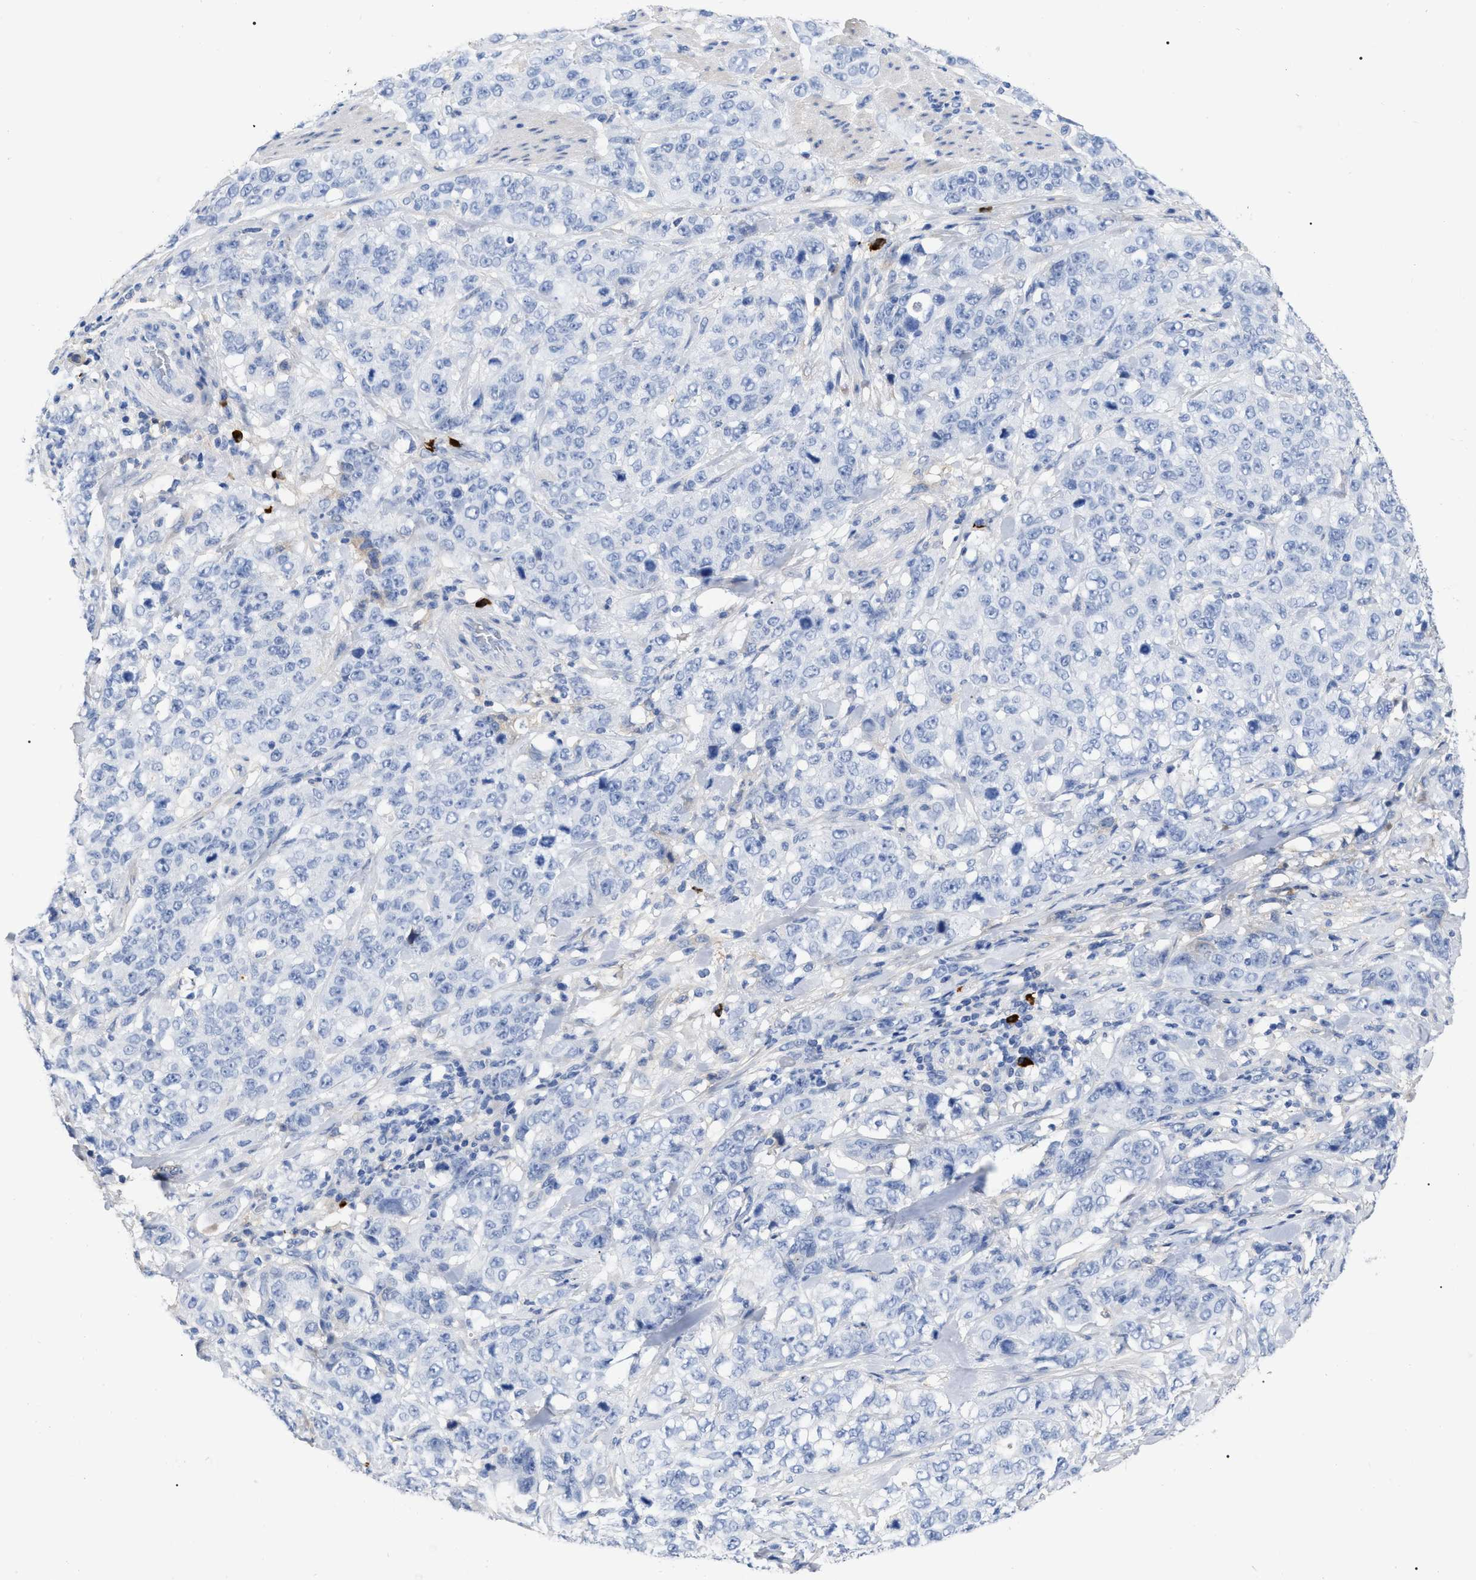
{"staining": {"intensity": "negative", "quantity": "none", "location": "none"}, "tissue": "stomach cancer", "cell_type": "Tumor cells", "image_type": "cancer", "snomed": [{"axis": "morphology", "description": "Adenocarcinoma, NOS"}, {"axis": "topography", "description": "Stomach"}], "caption": "IHC photomicrograph of adenocarcinoma (stomach) stained for a protein (brown), which exhibits no positivity in tumor cells.", "gene": "IGHV5-51", "patient": {"sex": "male", "age": 48}}